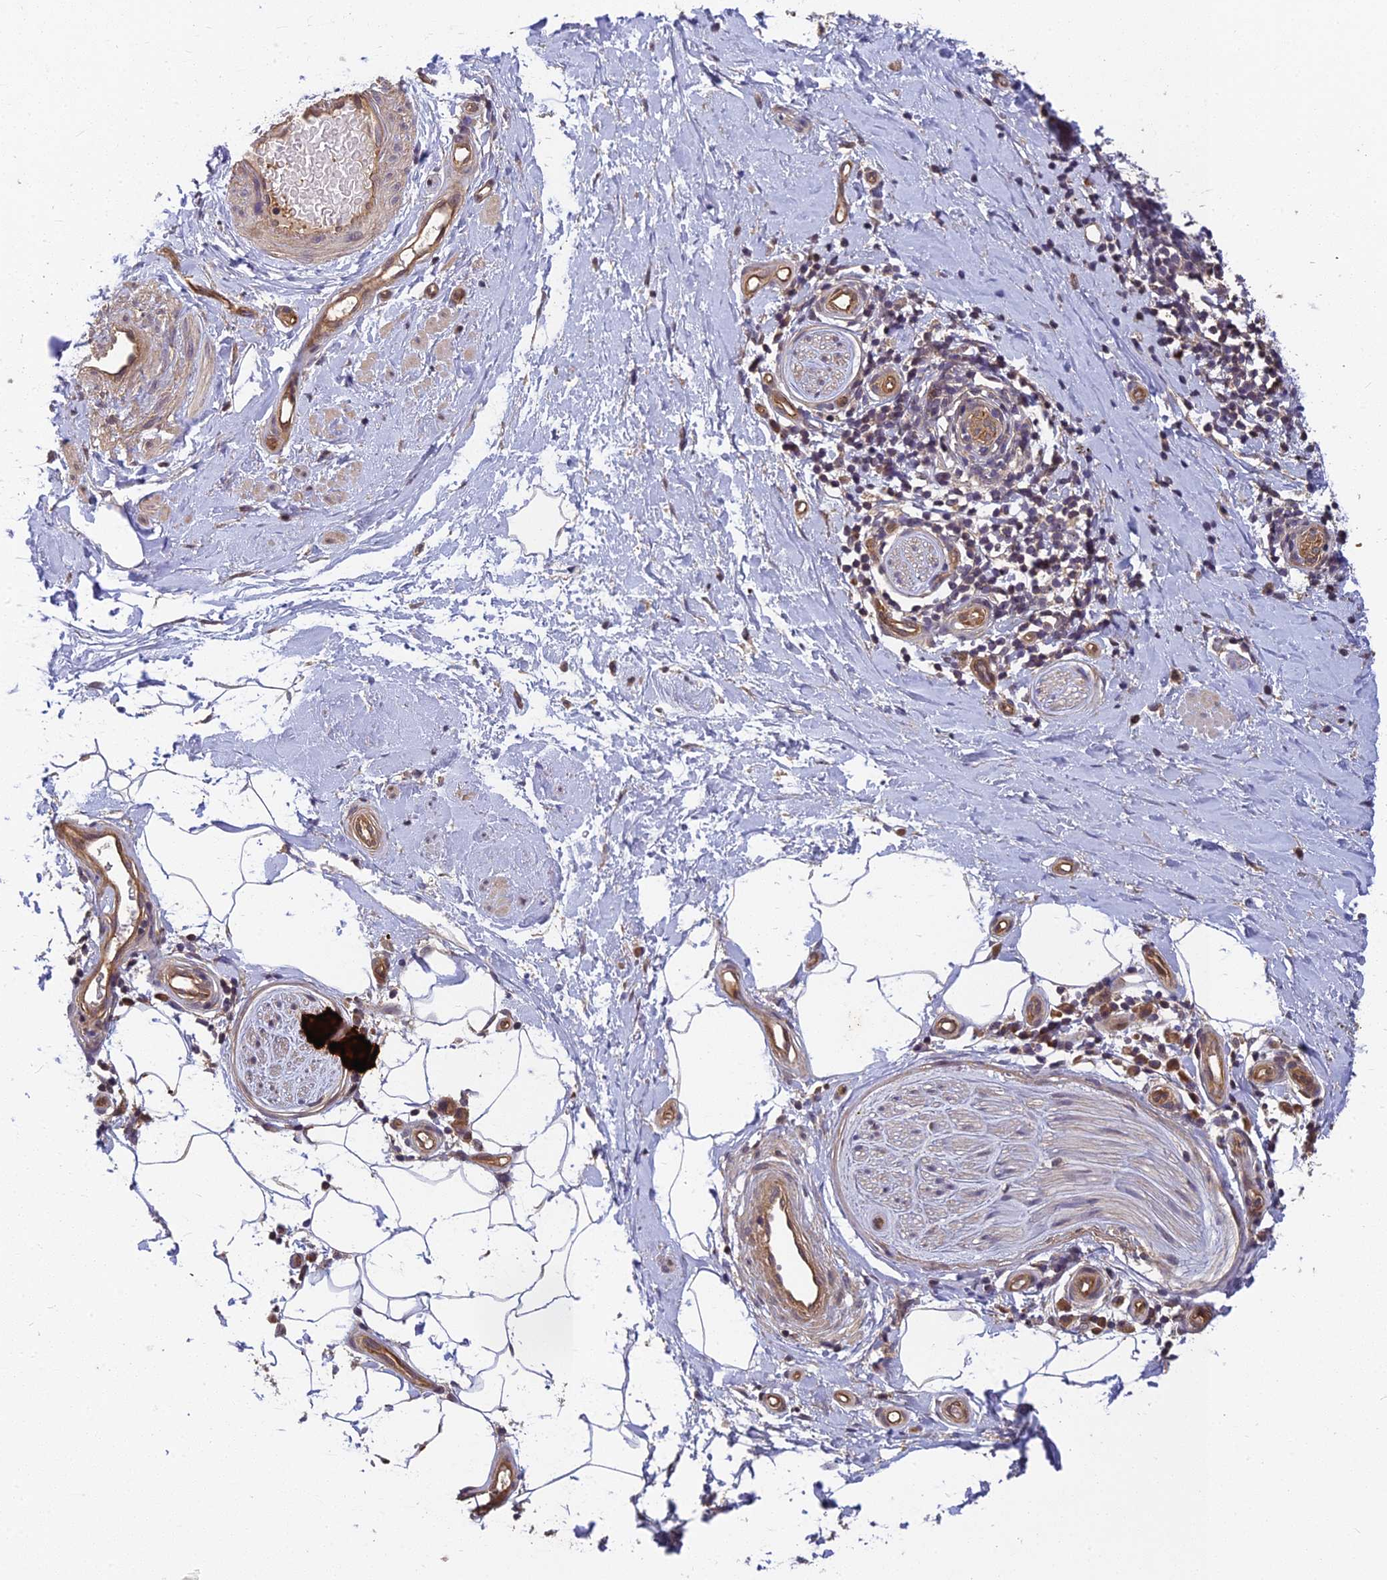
{"staining": {"intensity": "moderate", "quantity": "<25%", "location": "cytoplasmic/membranous"}, "tissue": "adipose tissue", "cell_type": "Adipocytes", "image_type": "normal", "snomed": [{"axis": "morphology", "description": "Normal tissue, NOS"}, {"axis": "topography", "description": "Soft tissue"}, {"axis": "topography", "description": "Adipose tissue"}, {"axis": "topography", "description": "Vascular tissue"}, {"axis": "topography", "description": "Peripheral nerve tissue"}], "caption": "Adipocytes show low levels of moderate cytoplasmic/membranous staining in approximately <25% of cells in unremarkable adipose tissue. (Stains: DAB in brown, nuclei in blue, Microscopy: brightfield microscopy at high magnification).", "gene": "PIKFYVE", "patient": {"sex": "male", "age": 74}}